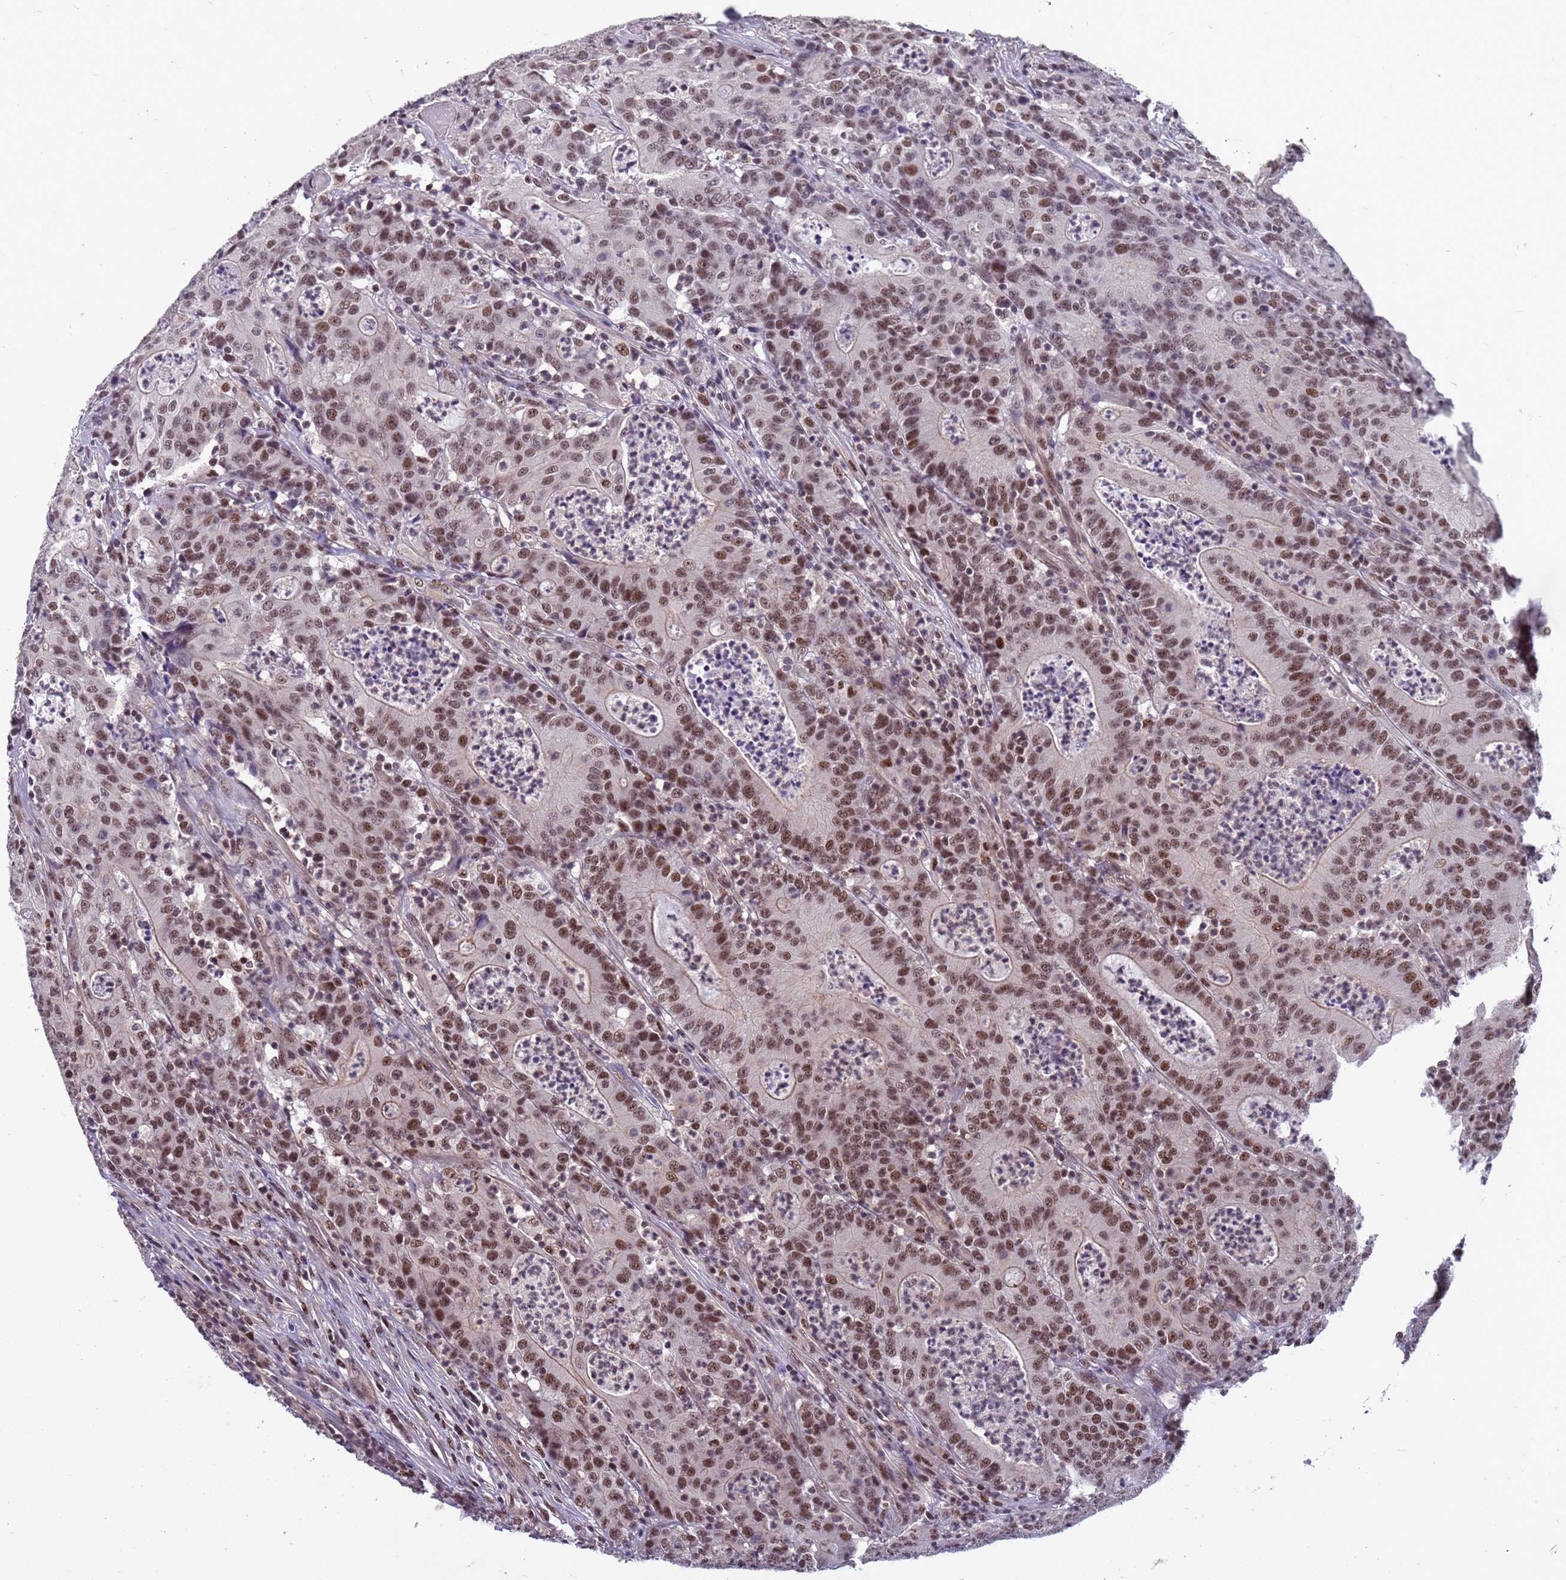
{"staining": {"intensity": "moderate", "quantity": ">75%", "location": "nuclear"}, "tissue": "colorectal cancer", "cell_type": "Tumor cells", "image_type": "cancer", "snomed": [{"axis": "morphology", "description": "Adenocarcinoma, NOS"}, {"axis": "topography", "description": "Colon"}], "caption": "Human adenocarcinoma (colorectal) stained with a protein marker reveals moderate staining in tumor cells.", "gene": "NSL1", "patient": {"sex": "male", "age": 83}}